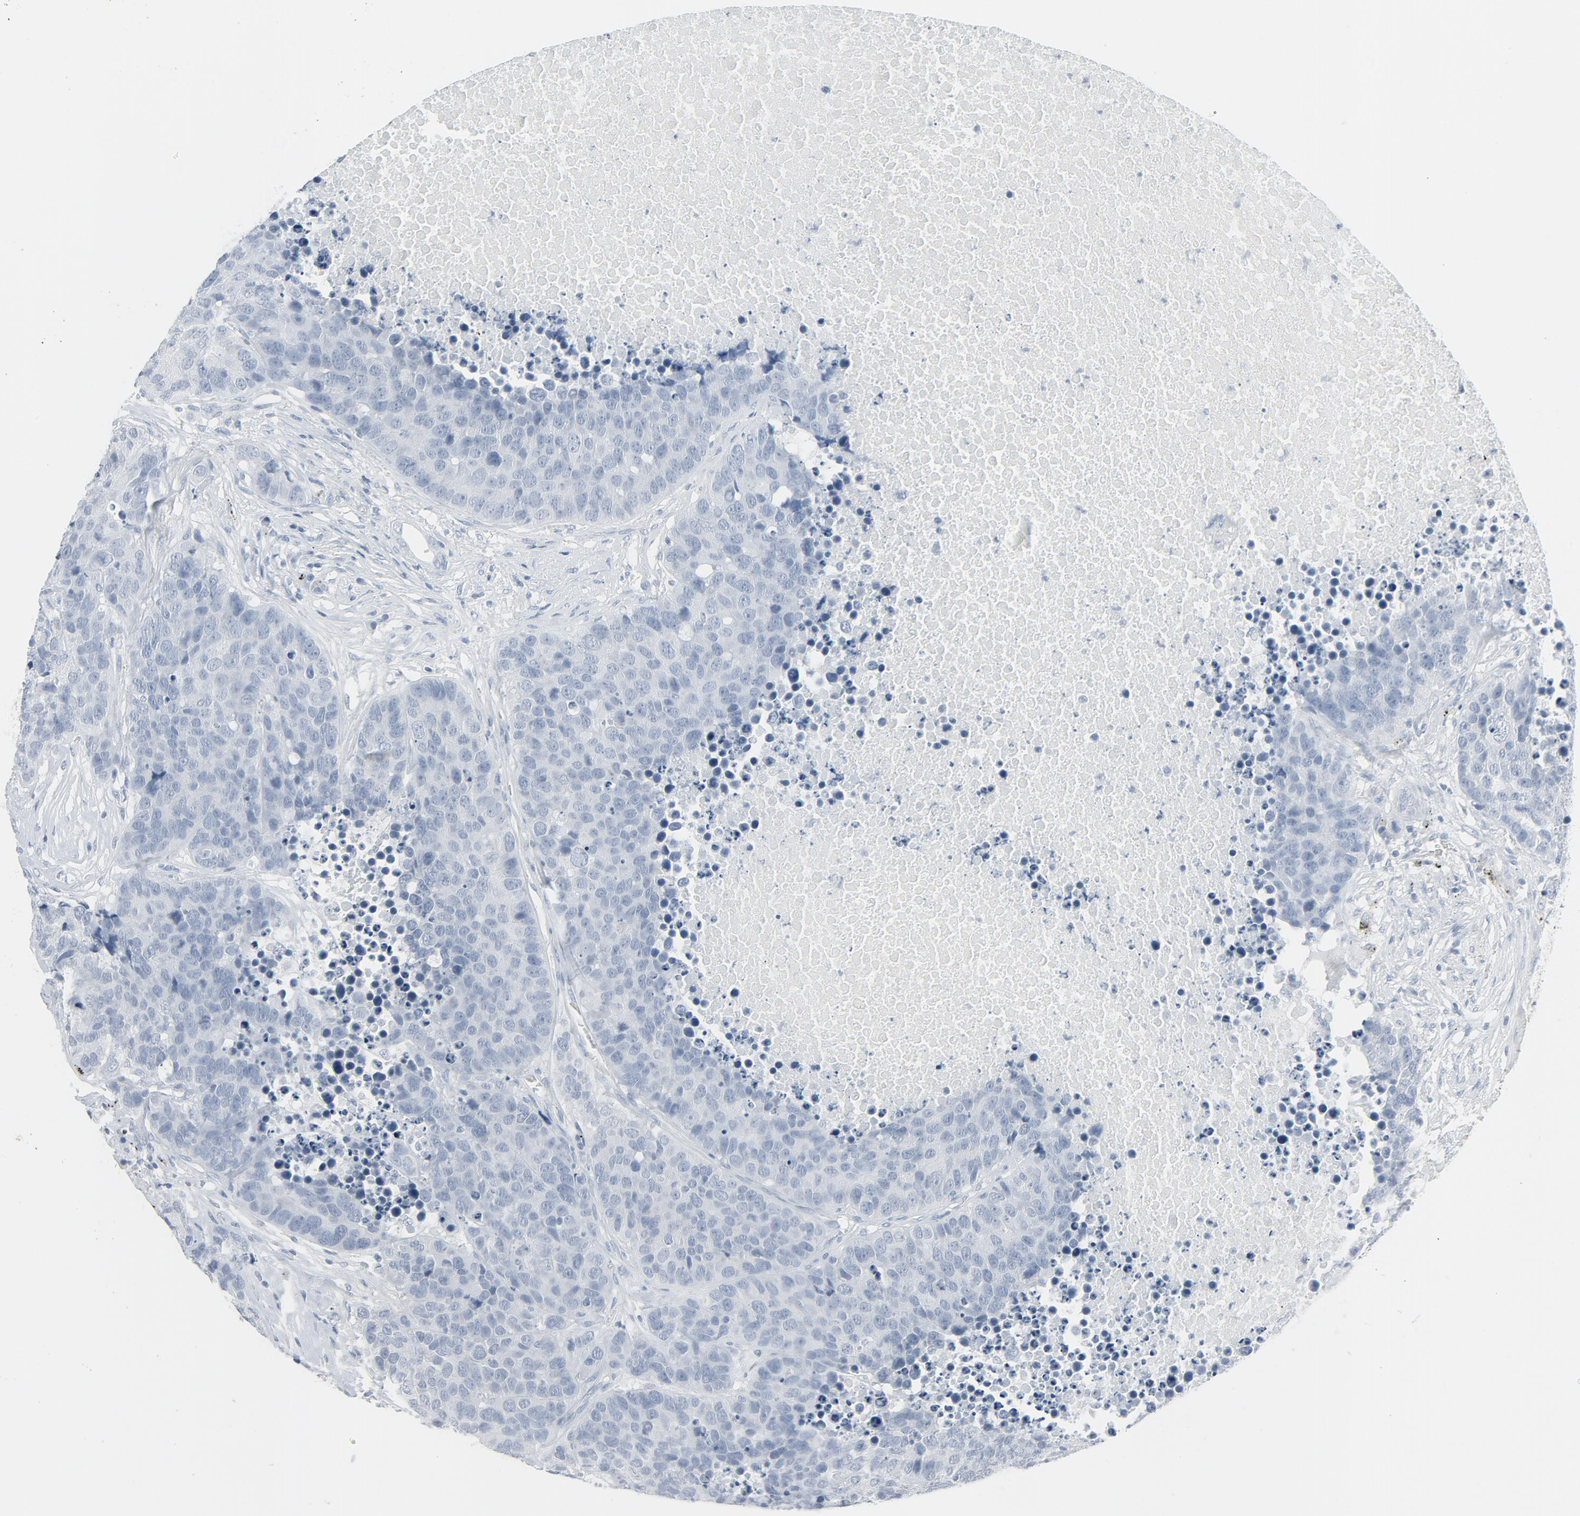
{"staining": {"intensity": "negative", "quantity": "none", "location": "none"}, "tissue": "carcinoid", "cell_type": "Tumor cells", "image_type": "cancer", "snomed": [{"axis": "morphology", "description": "Carcinoid, malignant, NOS"}, {"axis": "topography", "description": "Lung"}], "caption": "High magnification brightfield microscopy of carcinoid stained with DAB (brown) and counterstained with hematoxylin (blue): tumor cells show no significant positivity.", "gene": "FGFR3", "patient": {"sex": "male", "age": 60}}